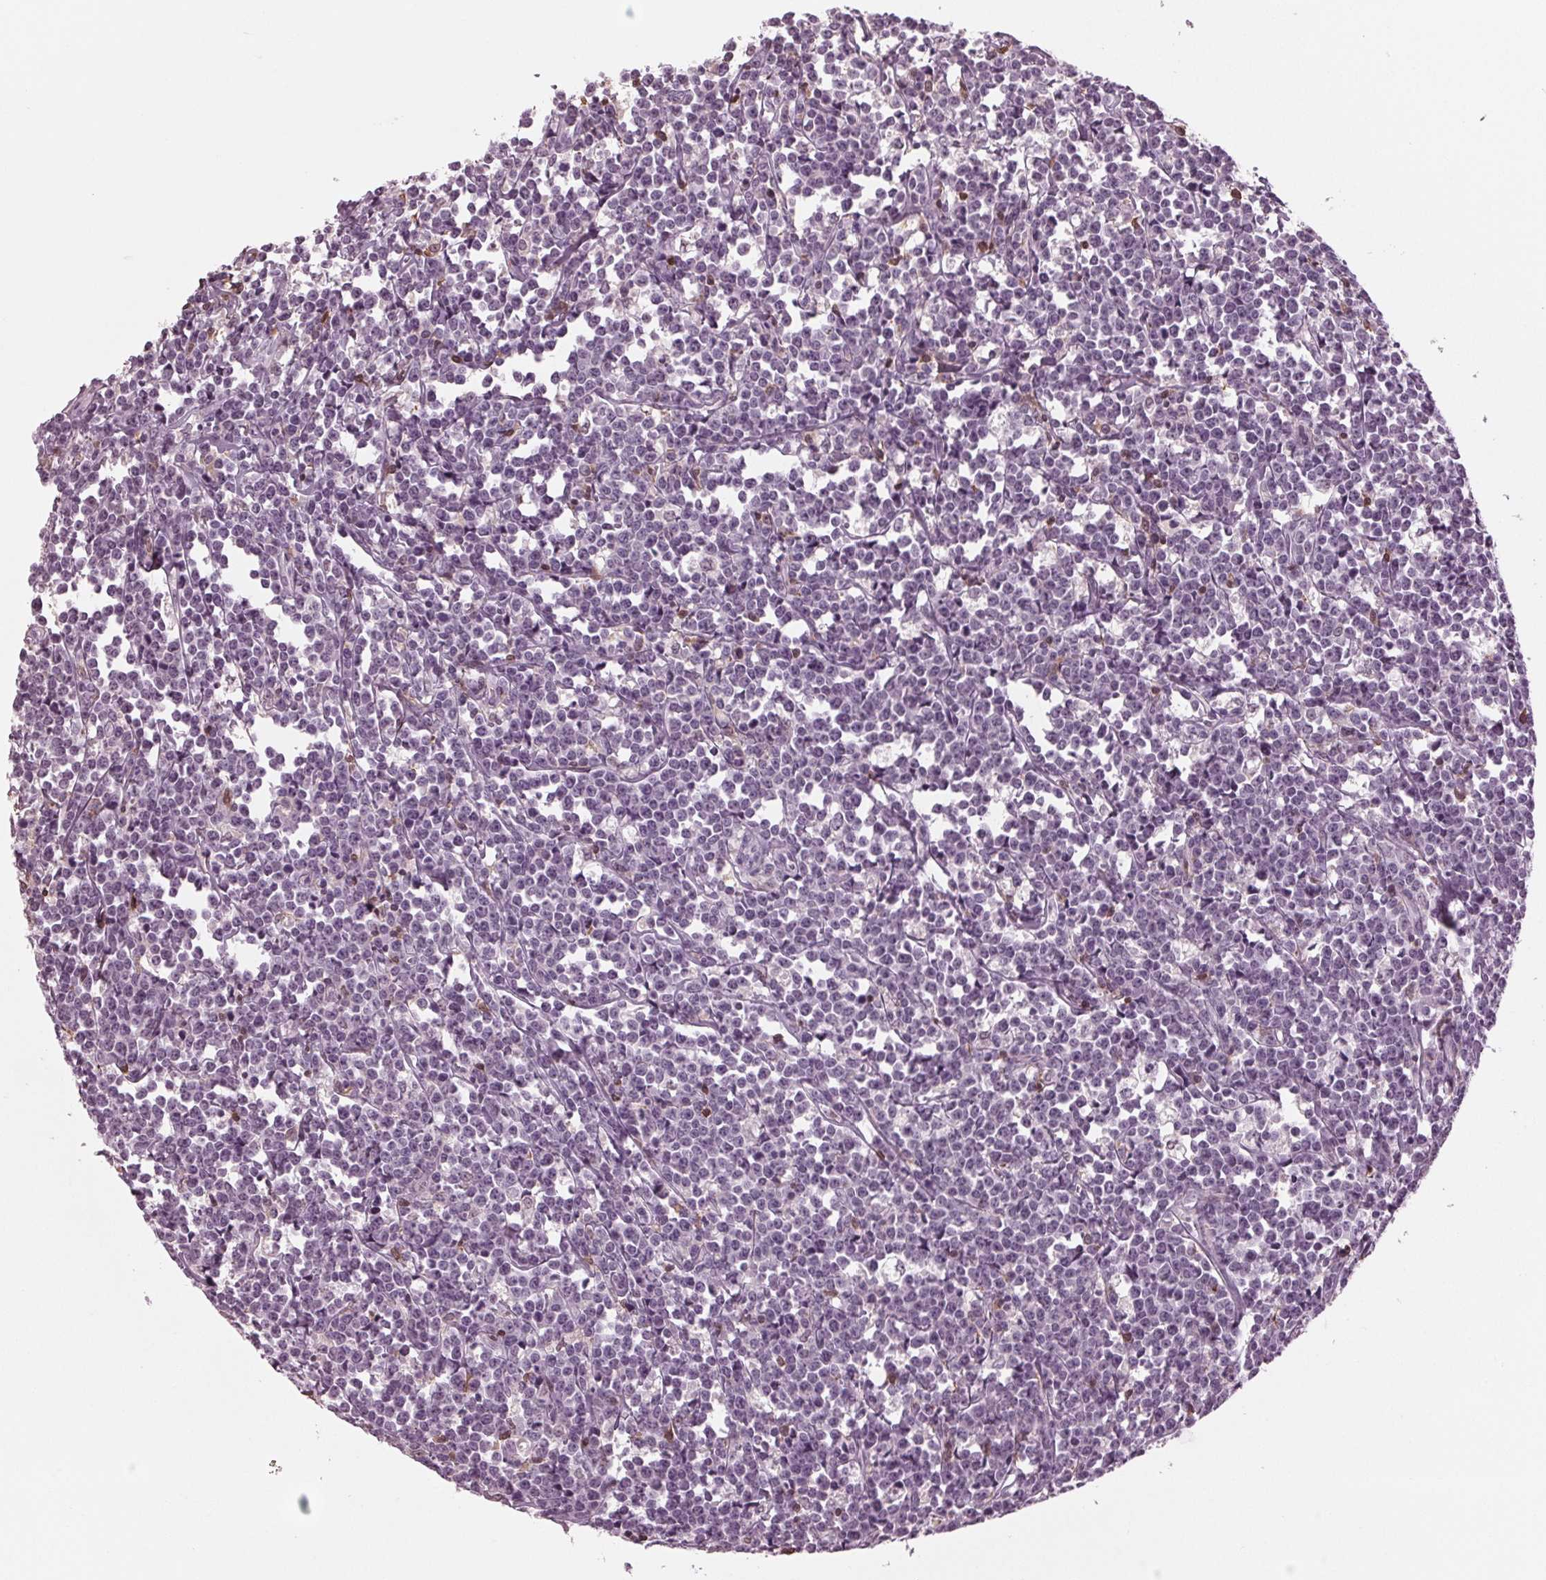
{"staining": {"intensity": "negative", "quantity": "none", "location": "none"}, "tissue": "lymphoma", "cell_type": "Tumor cells", "image_type": "cancer", "snomed": [{"axis": "morphology", "description": "Malignant lymphoma, non-Hodgkin's type, High grade"}, {"axis": "topography", "description": "Small intestine"}], "caption": "DAB immunohistochemical staining of human malignant lymphoma, non-Hodgkin's type (high-grade) exhibits no significant positivity in tumor cells.", "gene": "BTLA", "patient": {"sex": "female", "age": 56}}